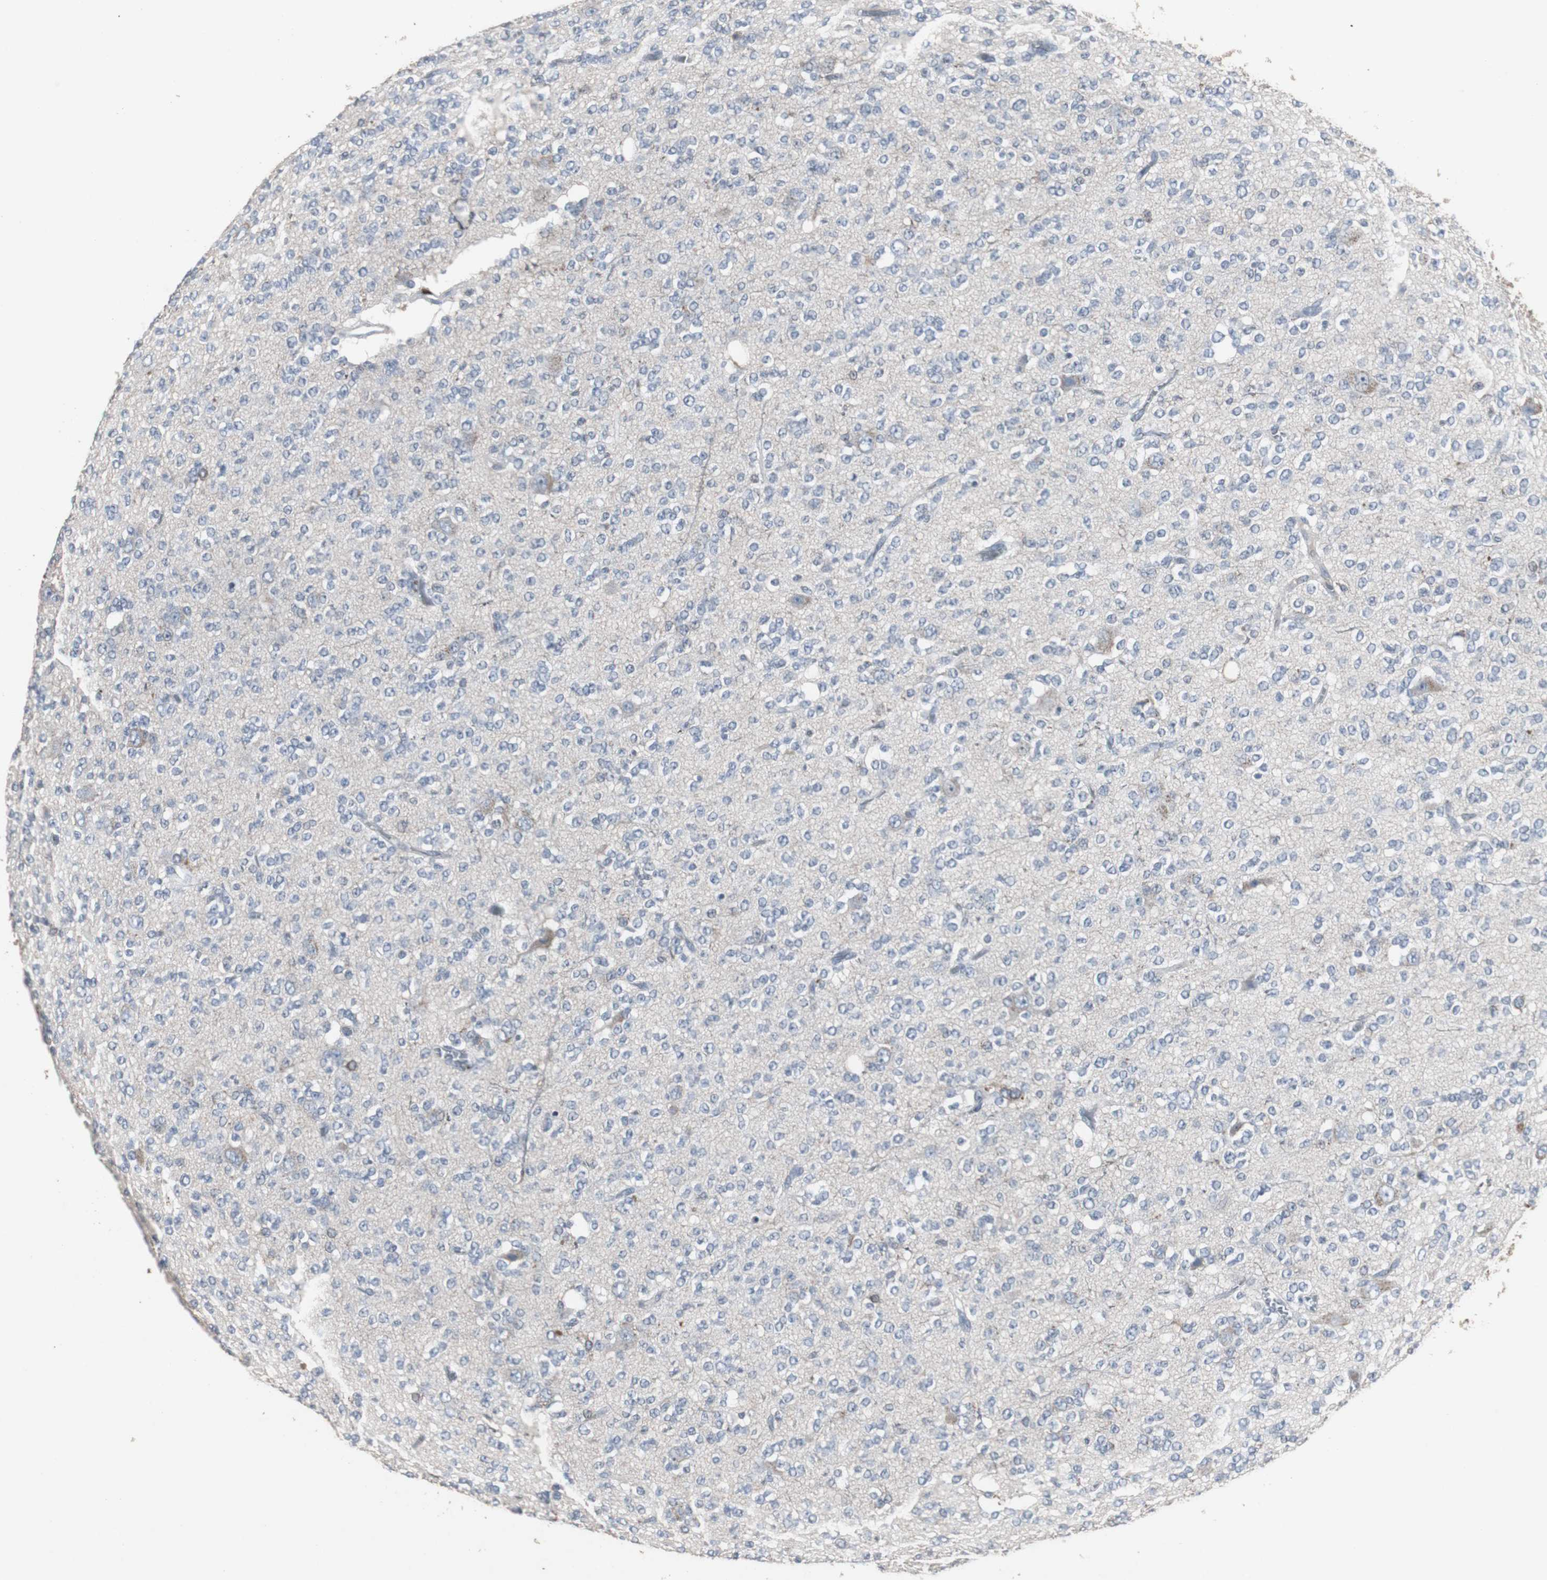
{"staining": {"intensity": "negative", "quantity": "none", "location": "none"}, "tissue": "glioma", "cell_type": "Tumor cells", "image_type": "cancer", "snomed": [{"axis": "morphology", "description": "Glioma, malignant, Low grade"}, {"axis": "topography", "description": "Brain"}], "caption": "DAB (3,3'-diaminobenzidine) immunohistochemical staining of human glioma demonstrates no significant expression in tumor cells. (Stains: DAB IHC with hematoxylin counter stain, Microscopy: brightfield microscopy at high magnification).", "gene": "ACAA1", "patient": {"sex": "male", "age": 38}}